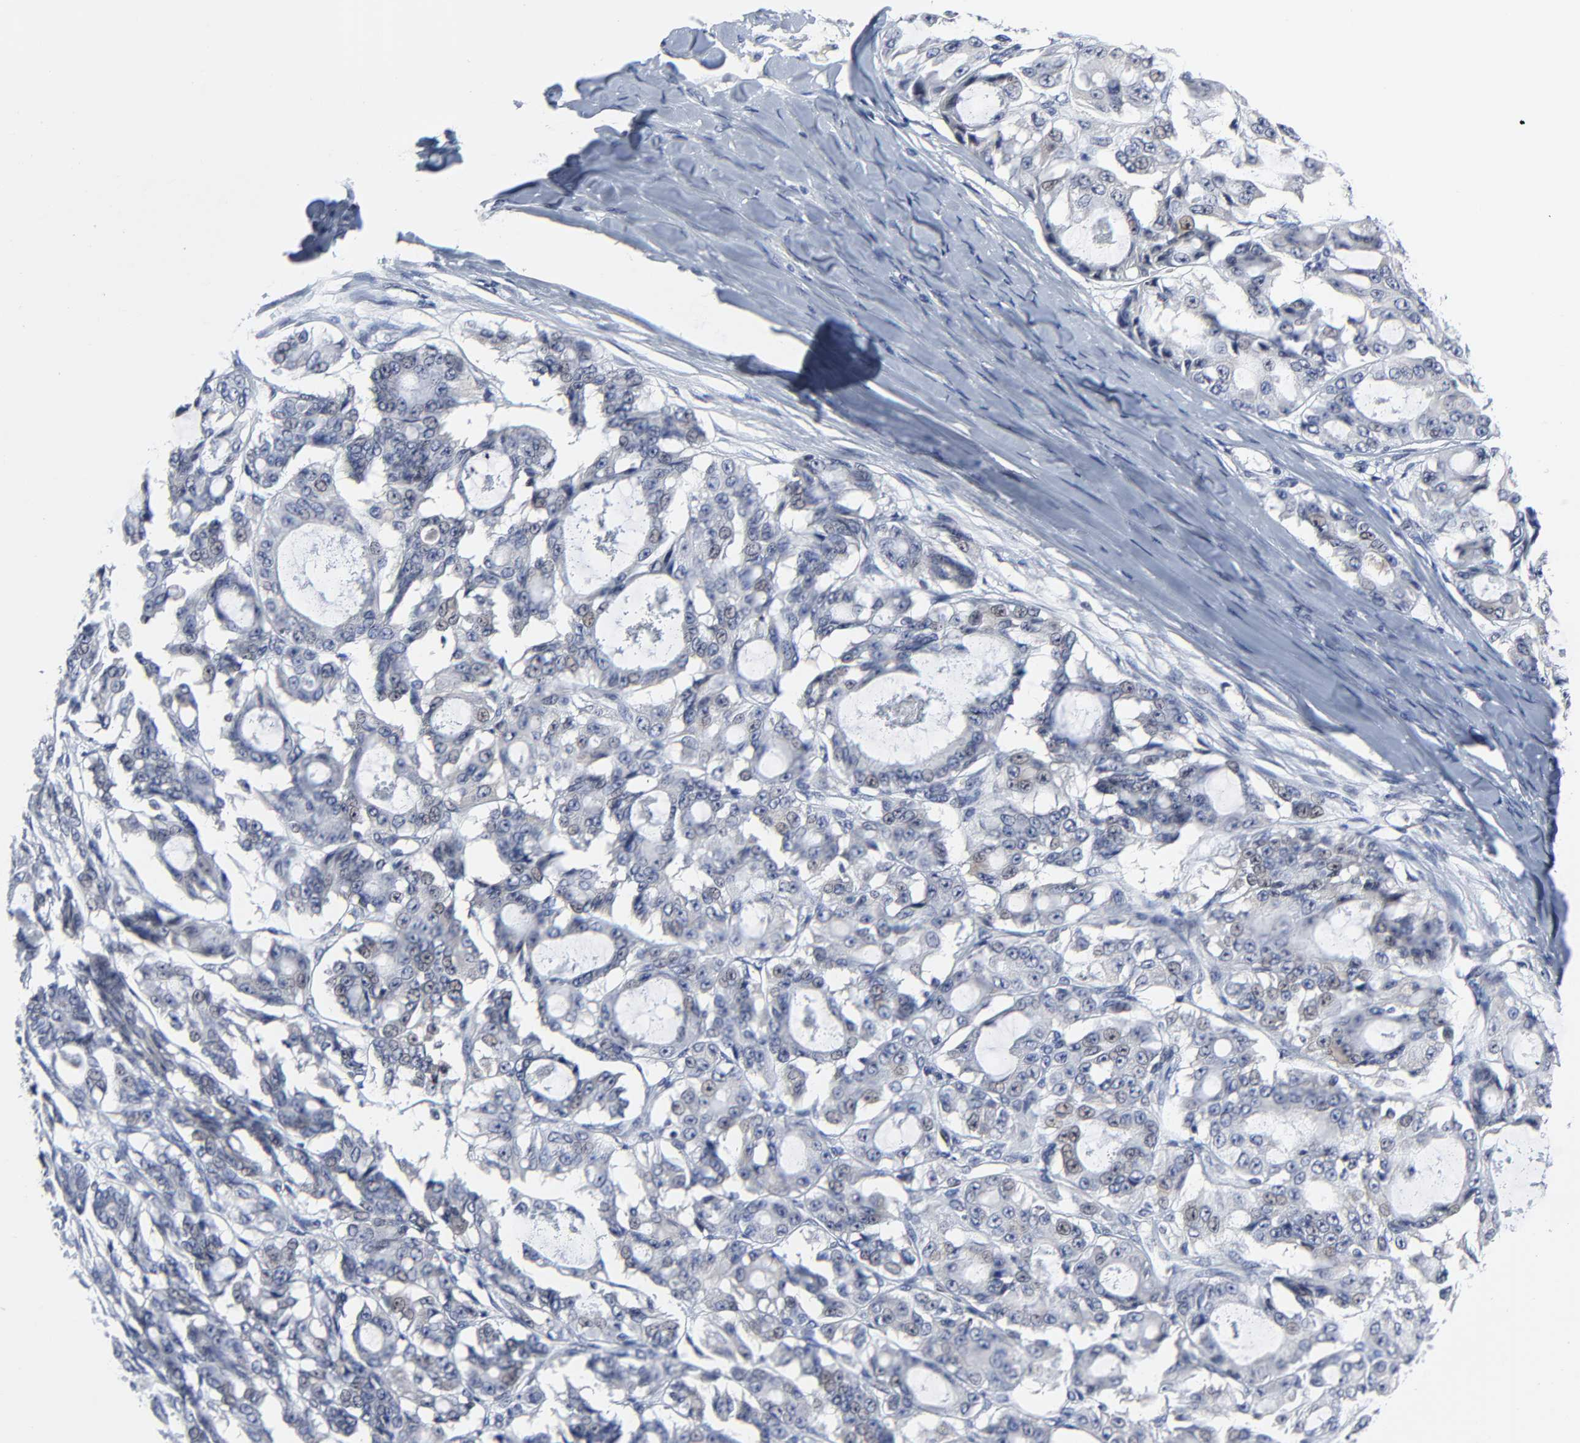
{"staining": {"intensity": "weak", "quantity": "<25%", "location": "nuclear"}, "tissue": "ovarian cancer", "cell_type": "Tumor cells", "image_type": "cancer", "snomed": [{"axis": "morphology", "description": "Carcinoma, endometroid"}, {"axis": "topography", "description": "Ovary"}], "caption": "Immunohistochemistry (IHC) micrograph of ovarian cancer stained for a protein (brown), which displays no expression in tumor cells. (Stains: DAB (3,3'-diaminobenzidine) immunohistochemistry with hematoxylin counter stain, Microscopy: brightfield microscopy at high magnification).", "gene": "ZNF589", "patient": {"sex": "female", "age": 61}}